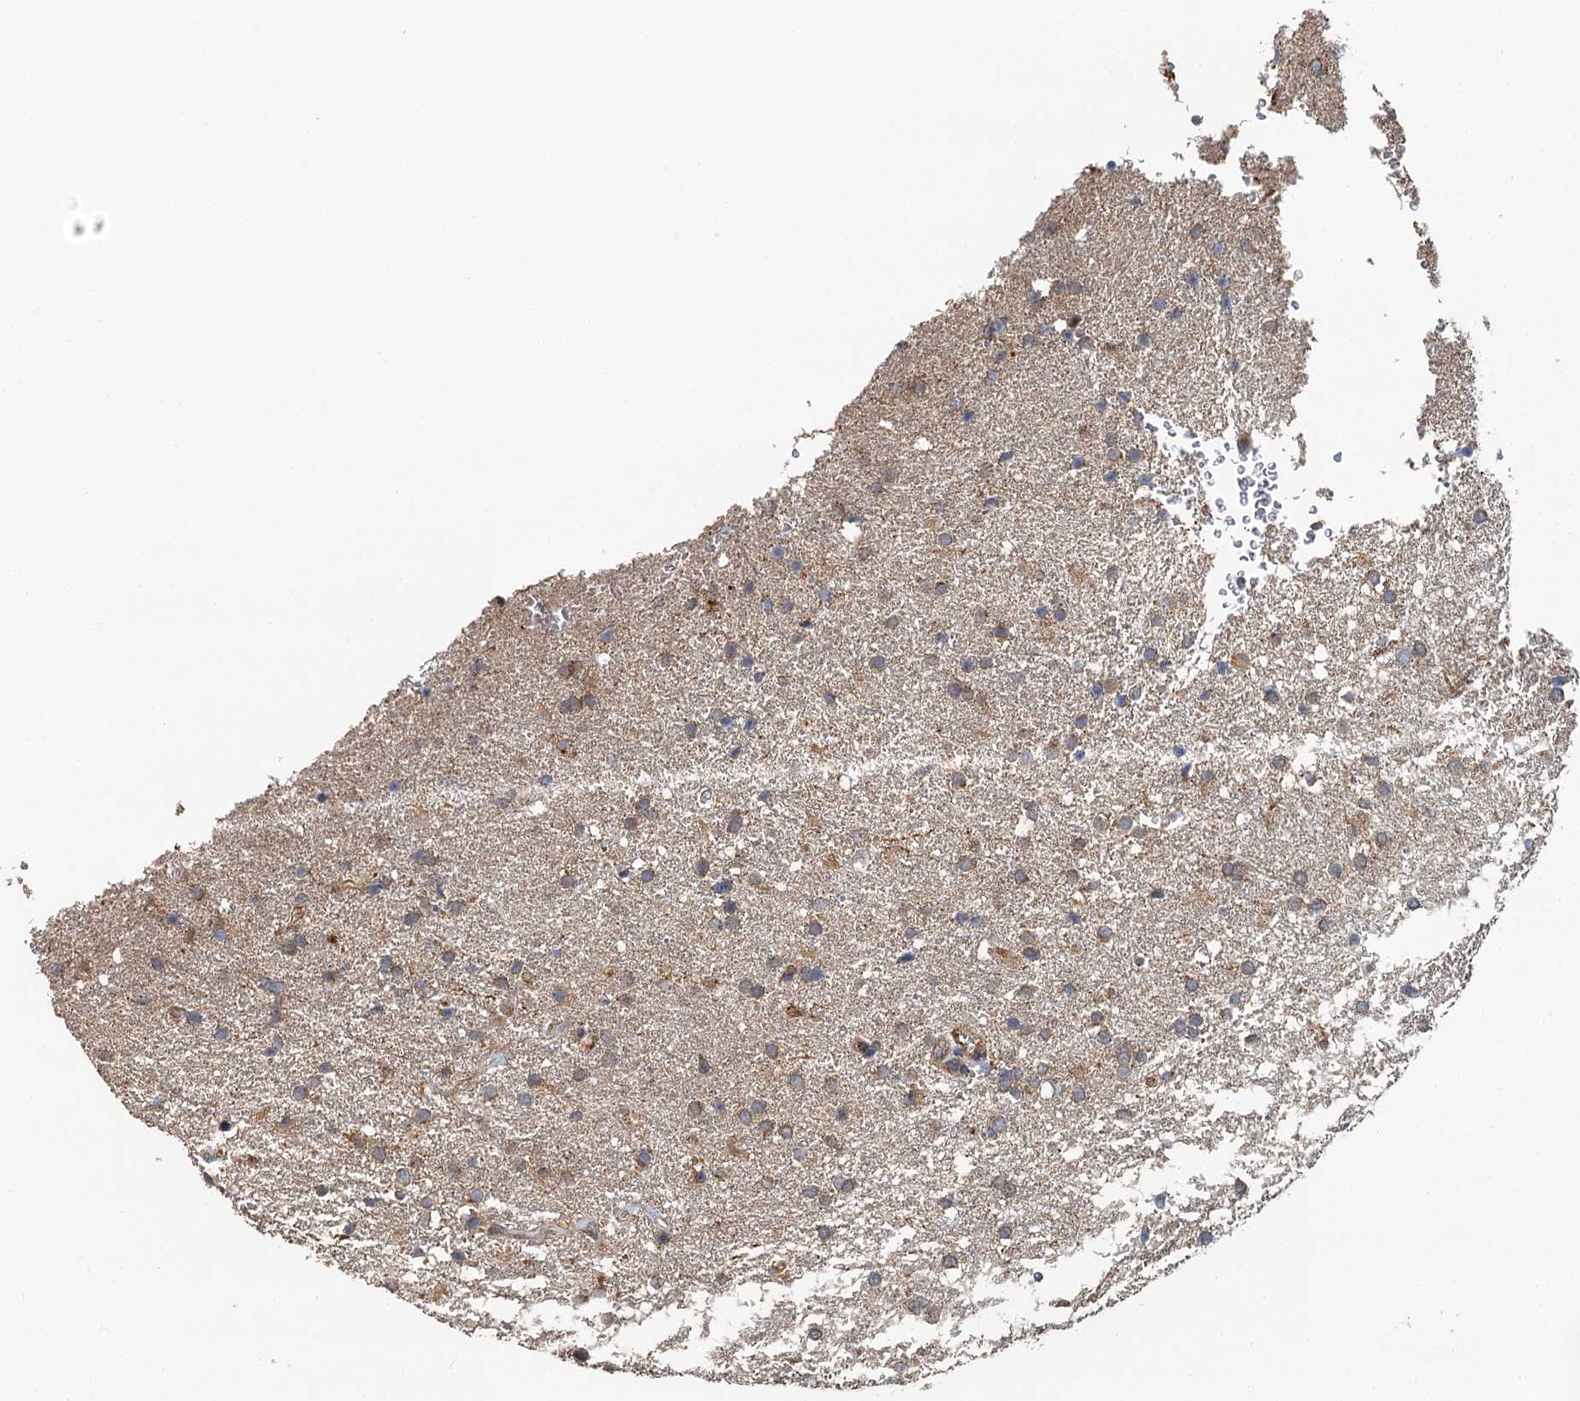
{"staining": {"intensity": "weak", "quantity": "25%-75%", "location": "cytoplasmic/membranous"}, "tissue": "glioma", "cell_type": "Tumor cells", "image_type": "cancer", "snomed": [{"axis": "morphology", "description": "Glioma, malignant, High grade"}, {"axis": "topography", "description": "Brain"}], "caption": "Protein staining by immunohistochemistry displays weak cytoplasmic/membranous staining in about 25%-75% of tumor cells in glioma.", "gene": "LRRK2", "patient": {"sex": "male", "age": 72}}